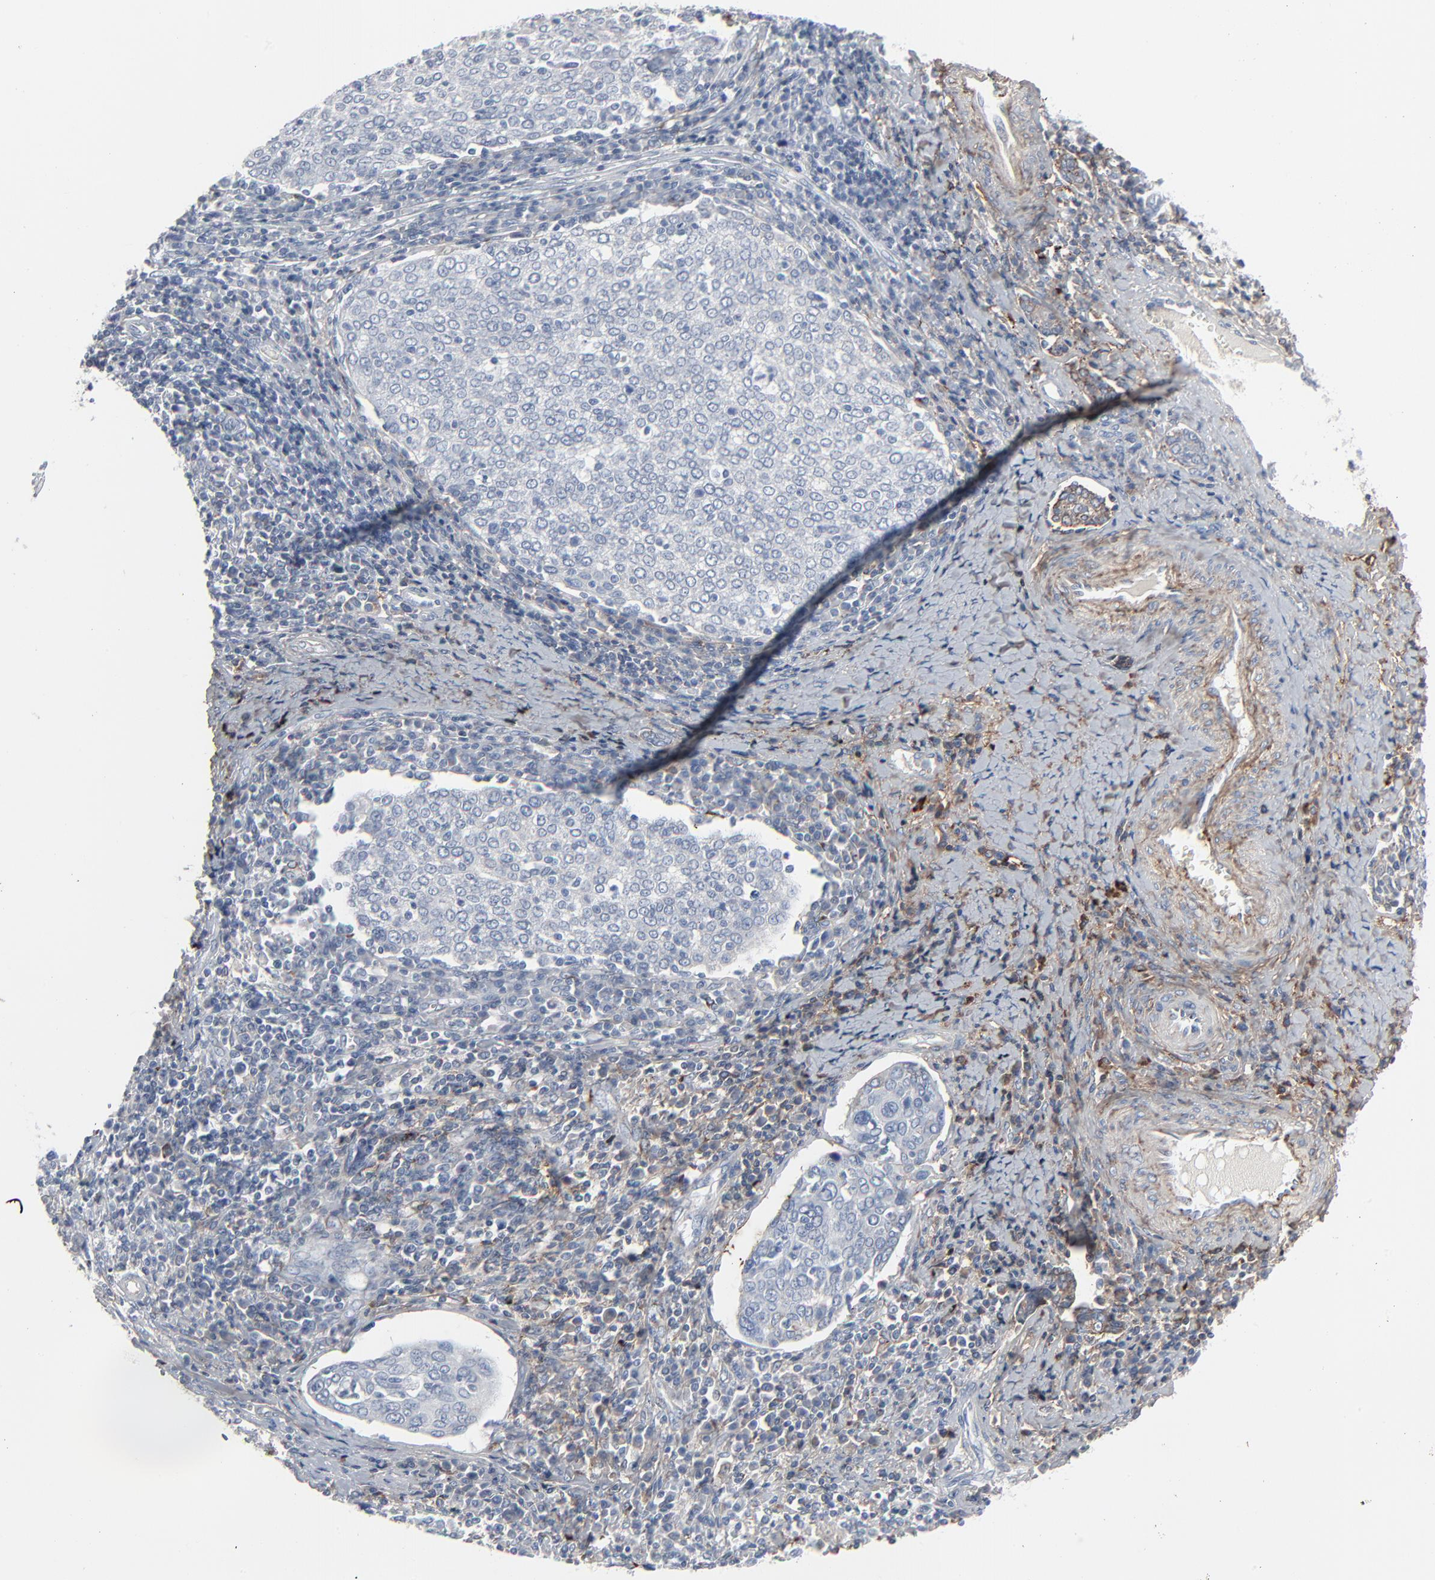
{"staining": {"intensity": "negative", "quantity": "none", "location": "none"}, "tissue": "cervical cancer", "cell_type": "Tumor cells", "image_type": "cancer", "snomed": [{"axis": "morphology", "description": "Squamous cell carcinoma, NOS"}, {"axis": "topography", "description": "Cervix"}], "caption": "Tumor cells show no significant staining in cervical cancer (squamous cell carcinoma). (DAB (3,3'-diaminobenzidine) immunohistochemistry with hematoxylin counter stain).", "gene": "BGN", "patient": {"sex": "female", "age": 40}}